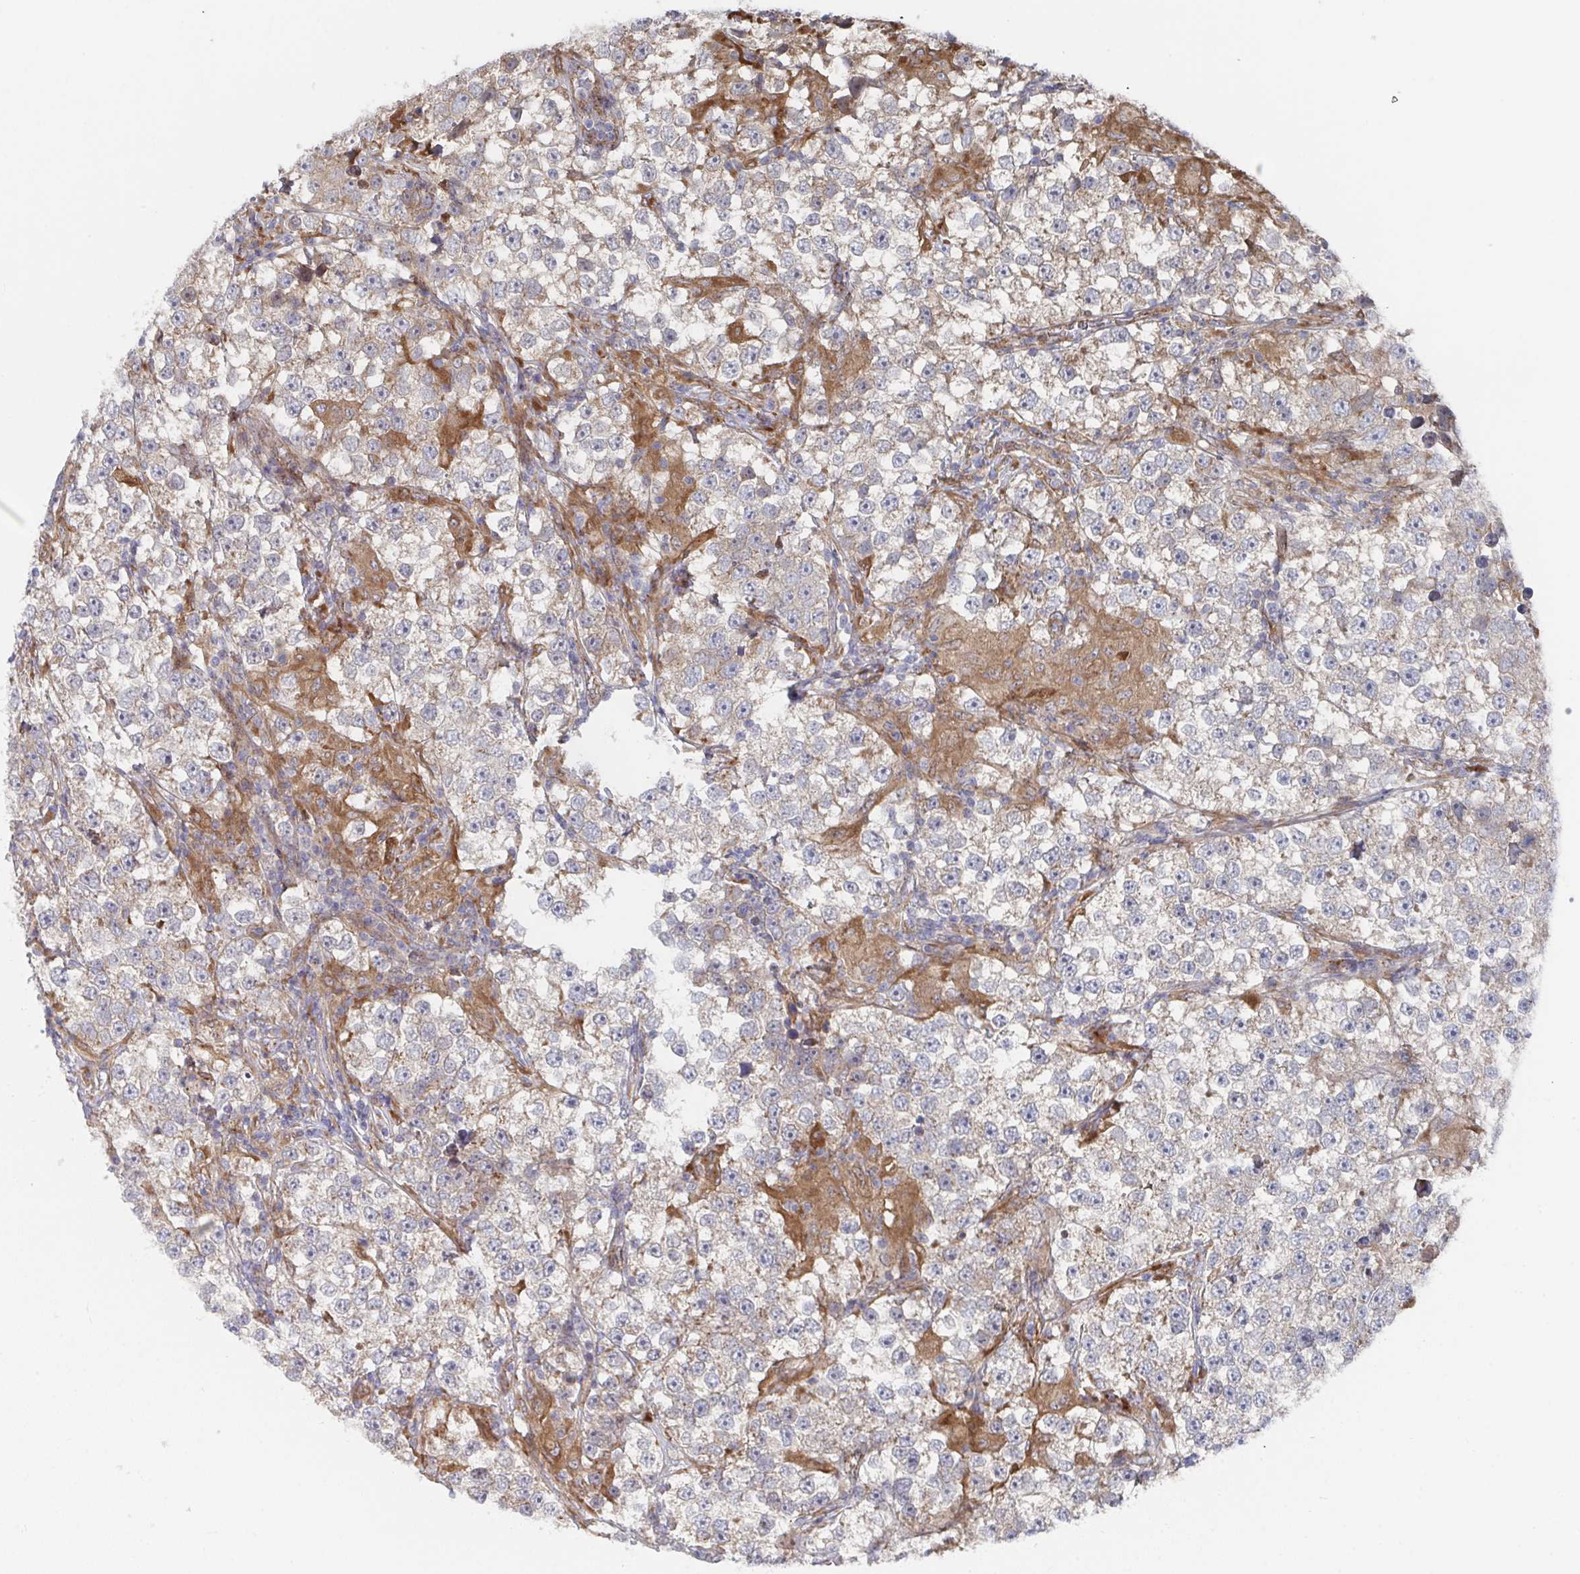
{"staining": {"intensity": "negative", "quantity": "none", "location": "none"}, "tissue": "testis cancer", "cell_type": "Tumor cells", "image_type": "cancer", "snomed": [{"axis": "morphology", "description": "Seminoma, NOS"}, {"axis": "topography", "description": "Testis"}], "caption": "Immunohistochemistry (IHC) photomicrograph of human testis cancer (seminoma) stained for a protein (brown), which demonstrates no staining in tumor cells.", "gene": "FJX1", "patient": {"sex": "male", "age": 46}}